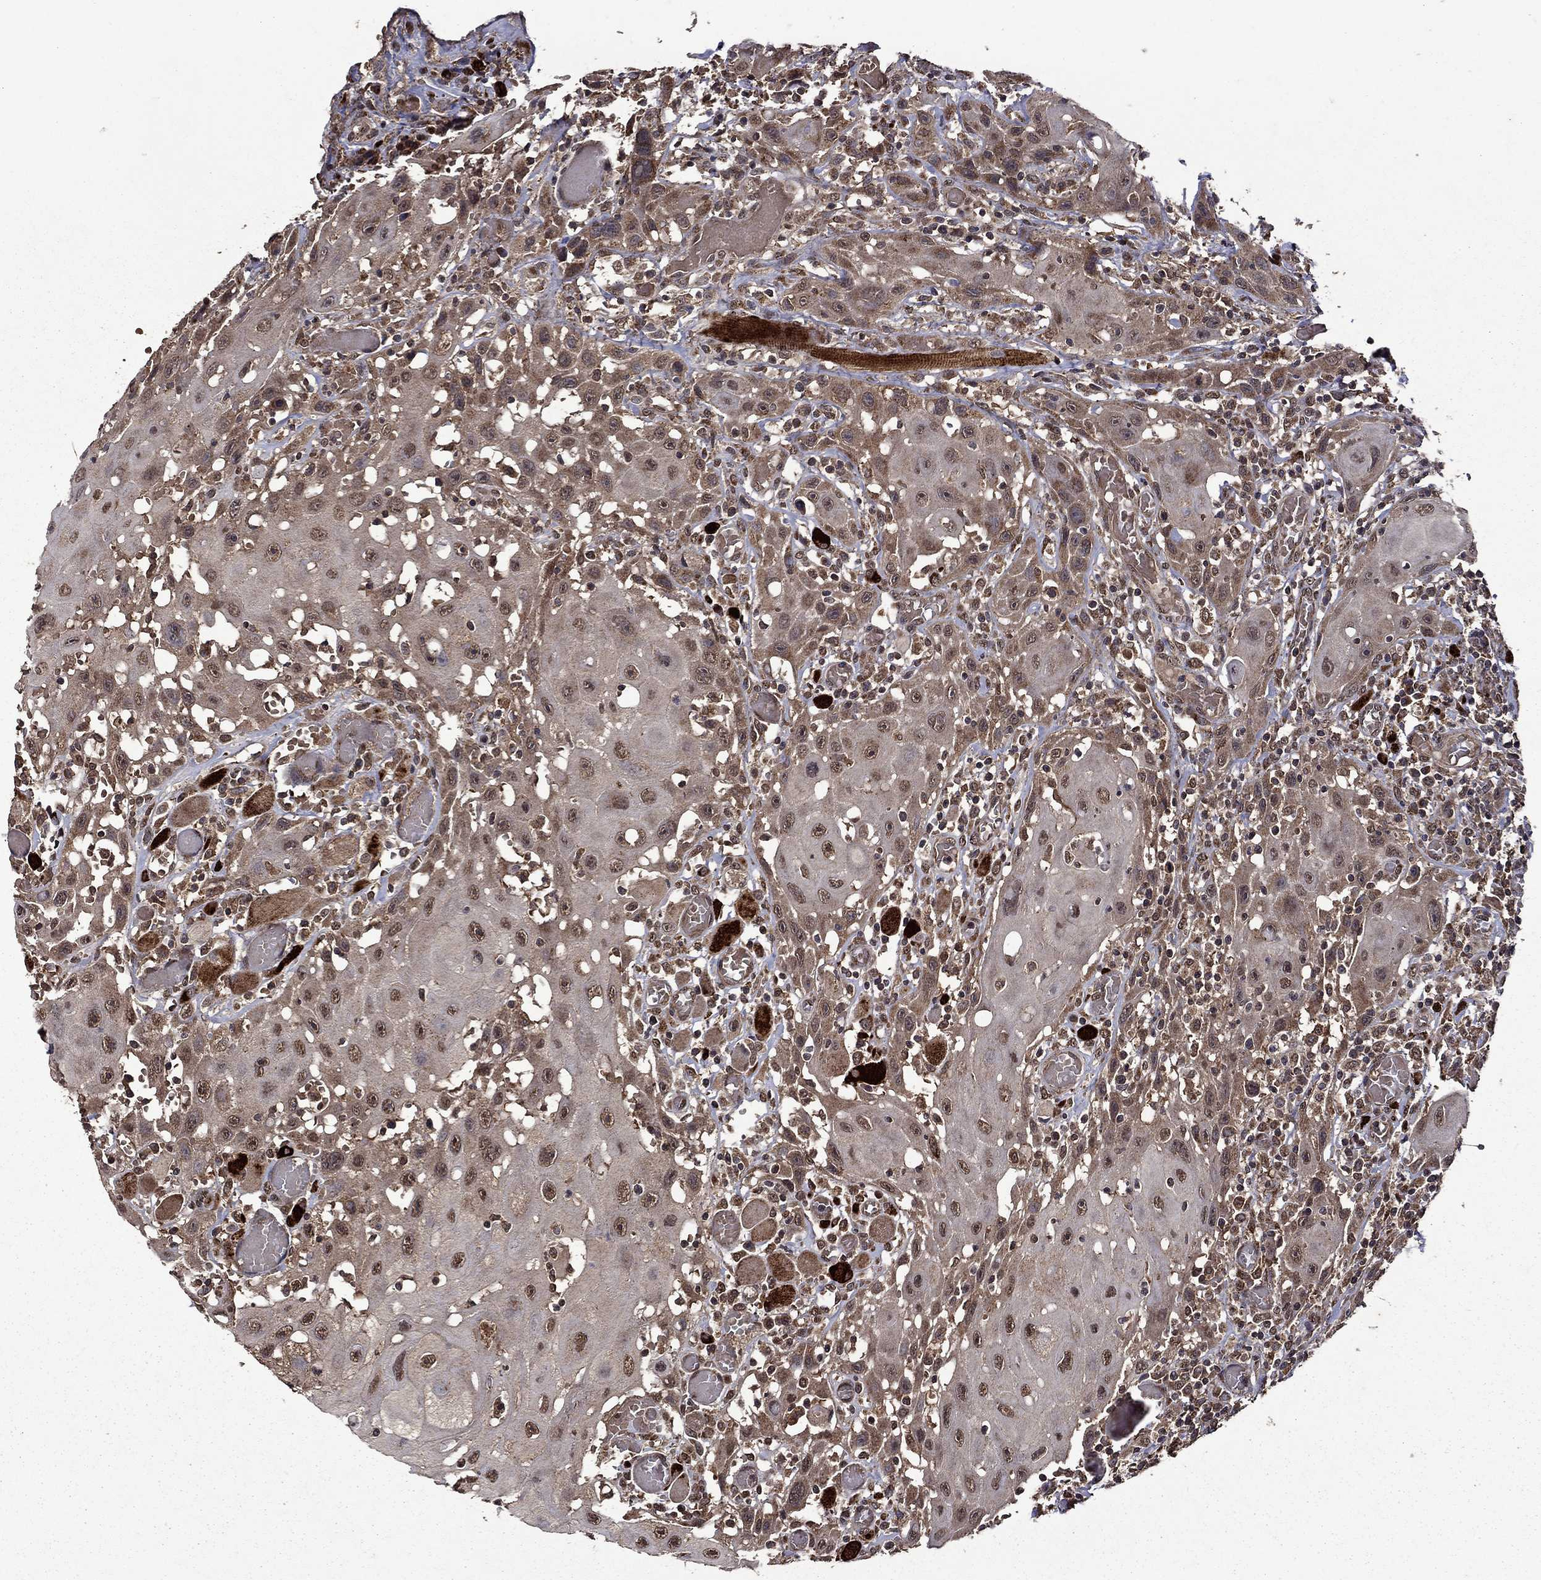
{"staining": {"intensity": "weak", "quantity": ">75%", "location": "cytoplasmic/membranous,nuclear"}, "tissue": "head and neck cancer", "cell_type": "Tumor cells", "image_type": "cancer", "snomed": [{"axis": "morphology", "description": "Normal tissue, NOS"}, {"axis": "morphology", "description": "Squamous cell carcinoma, NOS"}, {"axis": "topography", "description": "Oral tissue"}, {"axis": "topography", "description": "Head-Neck"}], "caption": "Protein staining exhibits weak cytoplasmic/membranous and nuclear expression in about >75% of tumor cells in head and neck squamous cell carcinoma. The staining was performed using DAB (3,3'-diaminobenzidine), with brown indicating positive protein expression. Nuclei are stained blue with hematoxylin.", "gene": "ITM2B", "patient": {"sex": "male", "age": 71}}